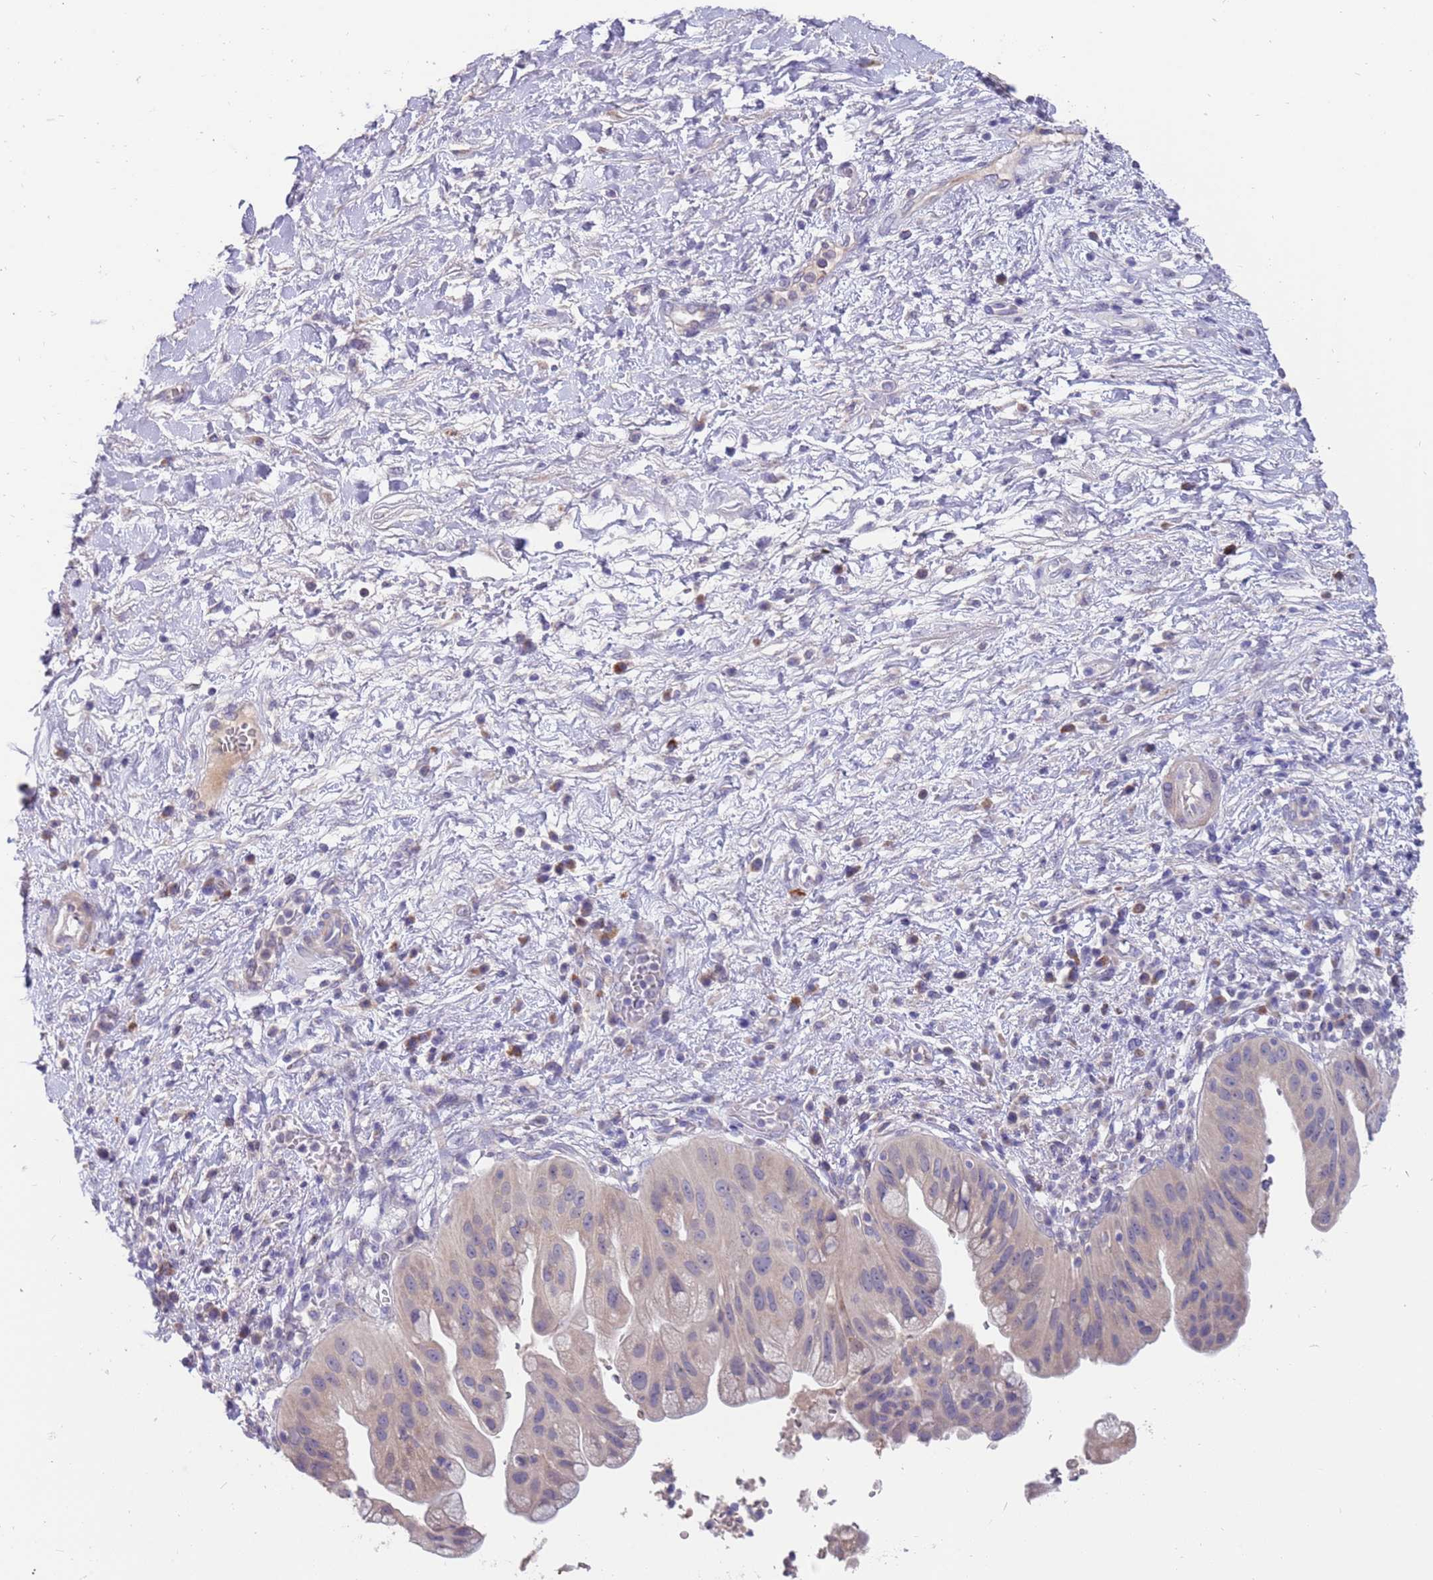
{"staining": {"intensity": "negative", "quantity": "none", "location": "none"}, "tissue": "pancreatic cancer", "cell_type": "Tumor cells", "image_type": "cancer", "snomed": [{"axis": "morphology", "description": "Adenocarcinoma, NOS"}, {"axis": "topography", "description": "Pancreas"}], "caption": "Tumor cells show no significant protein positivity in pancreatic cancer (adenocarcinoma).", "gene": "ZNF746", "patient": {"sex": "male", "age": 68}}